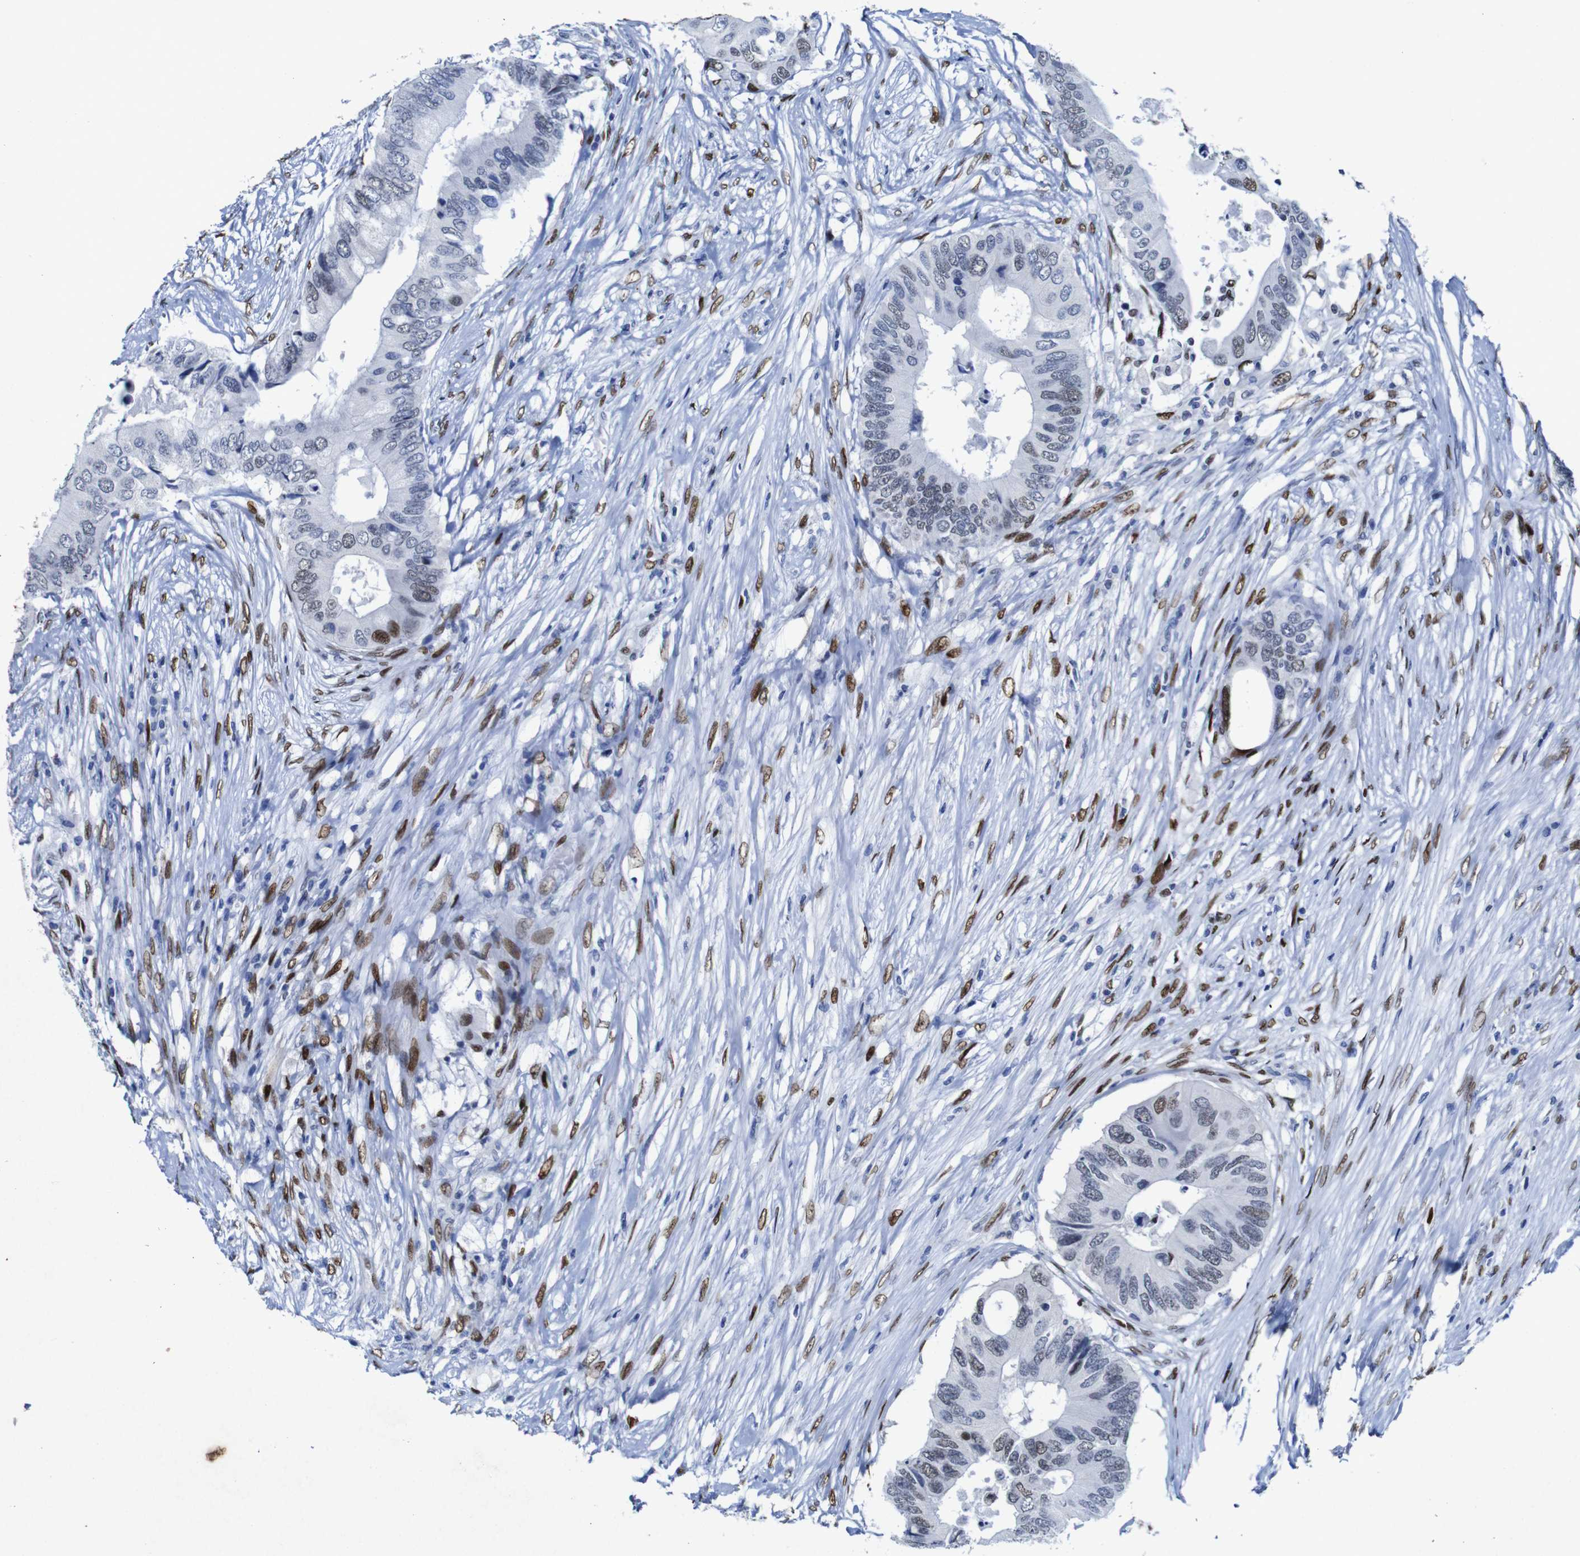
{"staining": {"intensity": "weak", "quantity": "<25%", "location": "nuclear"}, "tissue": "colorectal cancer", "cell_type": "Tumor cells", "image_type": "cancer", "snomed": [{"axis": "morphology", "description": "Adenocarcinoma, NOS"}, {"axis": "topography", "description": "Colon"}], "caption": "This micrograph is of colorectal cancer (adenocarcinoma) stained with IHC to label a protein in brown with the nuclei are counter-stained blue. There is no expression in tumor cells.", "gene": "FOSL2", "patient": {"sex": "male", "age": 71}}